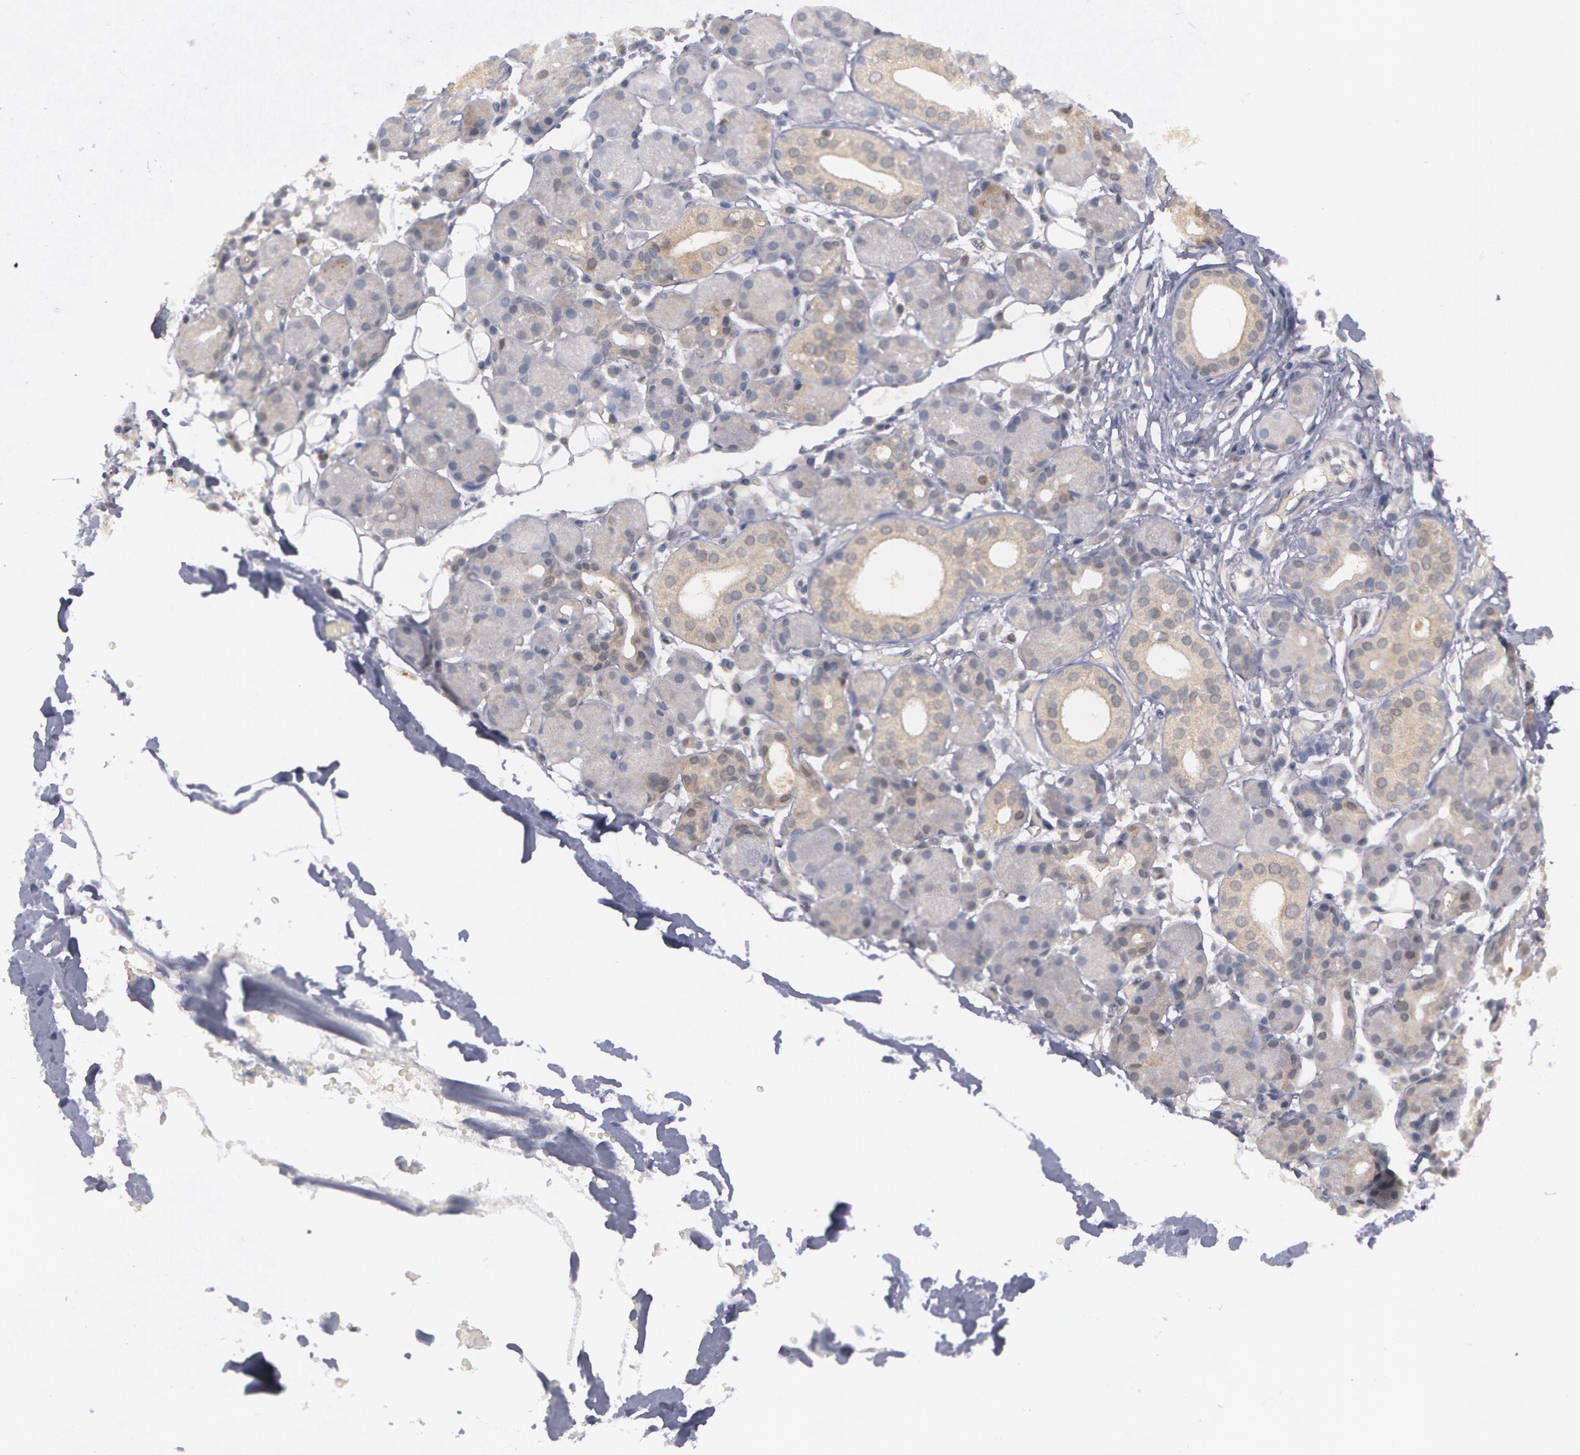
{"staining": {"intensity": "negative", "quantity": "none", "location": "none"}, "tissue": "salivary gland", "cell_type": "Glandular cells", "image_type": "normal", "snomed": [{"axis": "morphology", "description": "Normal tissue, NOS"}, {"axis": "topography", "description": "Salivary gland"}, {"axis": "topography", "description": "Peripheral nerve tissue"}], "caption": "Glandular cells show no significant staining in unremarkable salivary gland. (DAB (3,3'-diaminobenzidine) immunohistochemistry, high magnification).", "gene": "TXNRD1", "patient": {"sex": "male", "age": 62}}